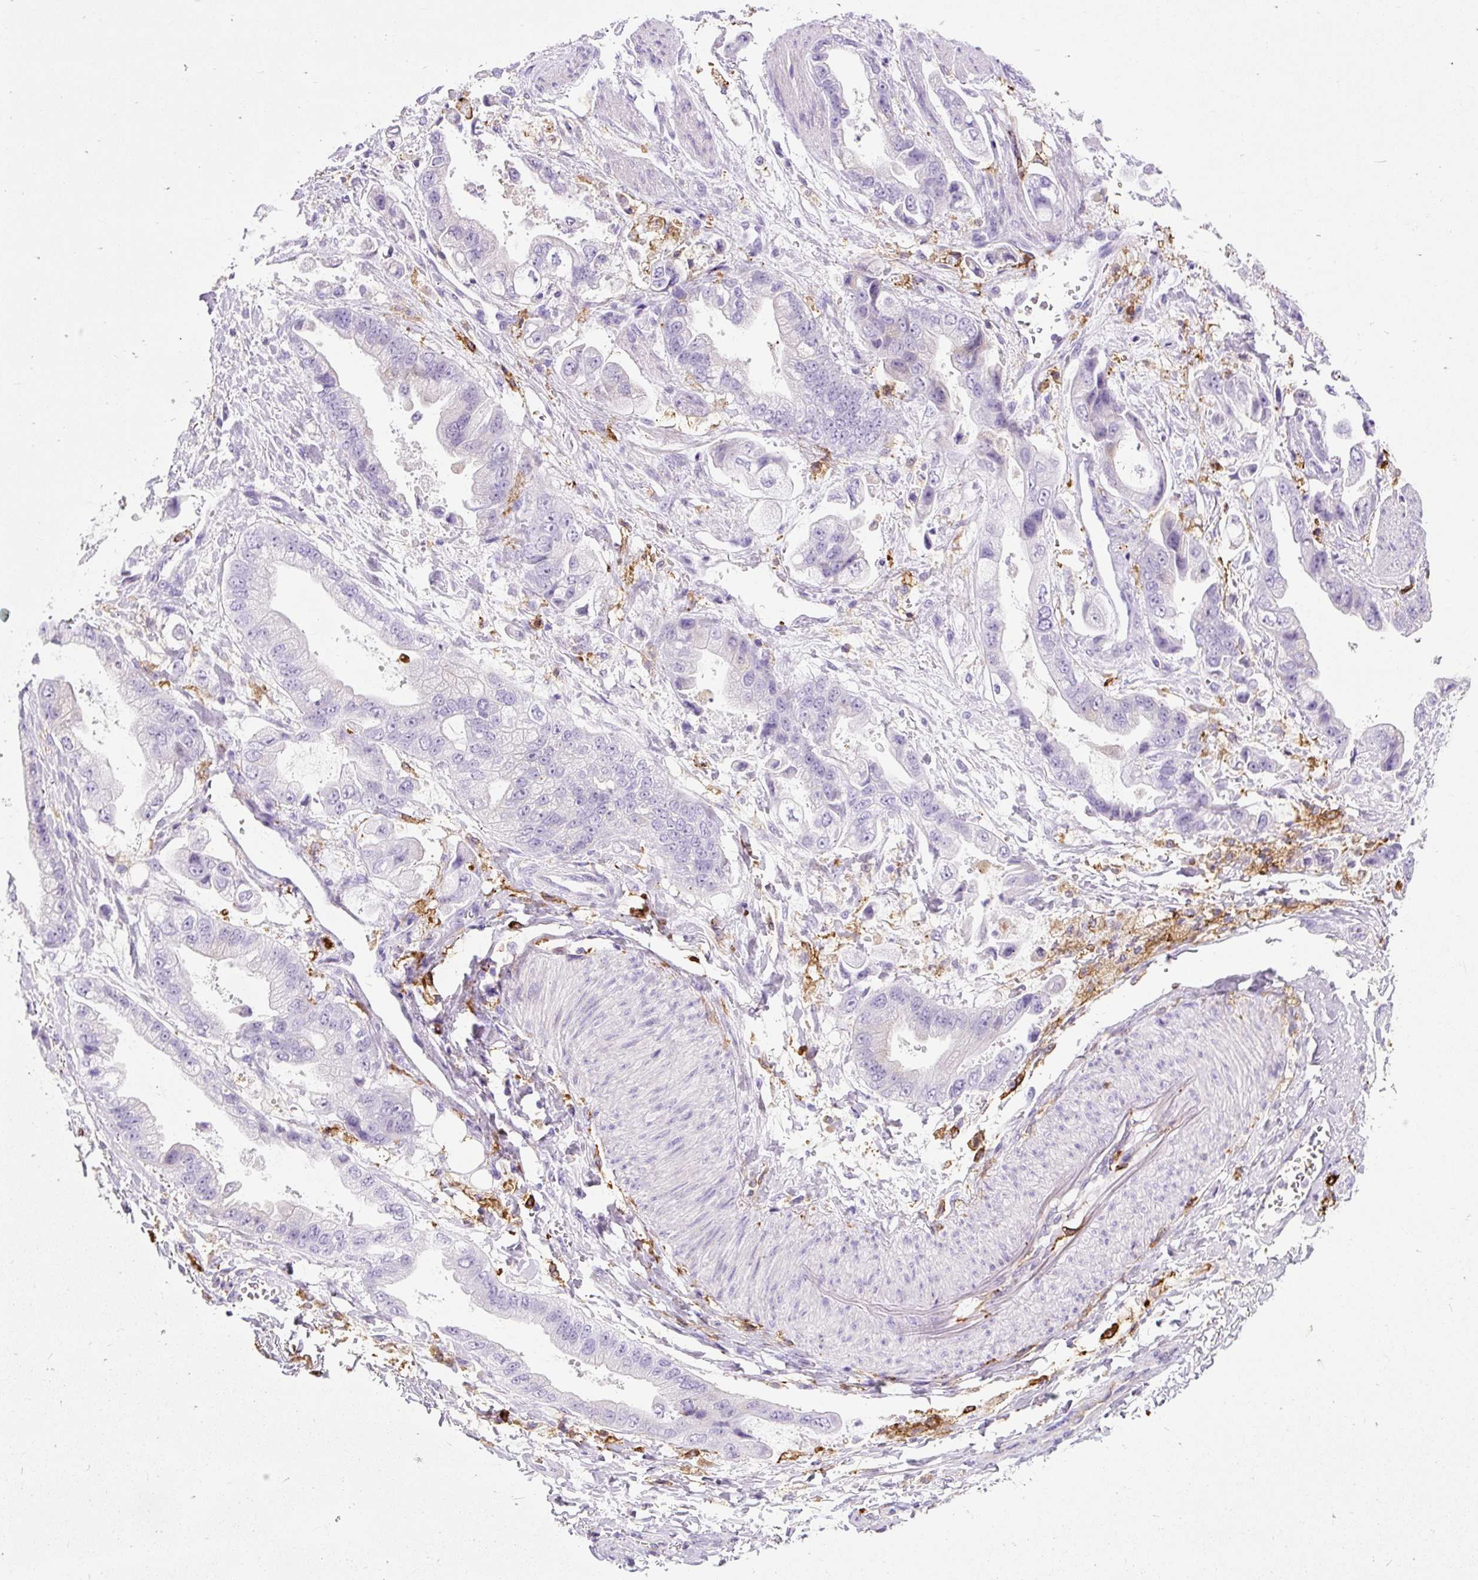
{"staining": {"intensity": "negative", "quantity": "none", "location": "none"}, "tissue": "stomach cancer", "cell_type": "Tumor cells", "image_type": "cancer", "snomed": [{"axis": "morphology", "description": "Adenocarcinoma, NOS"}, {"axis": "topography", "description": "Stomach"}], "caption": "Human adenocarcinoma (stomach) stained for a protein using immunohistochemistry (IHC) displays no expression in tumor cells.", "gene": "HLA-DRA", "patient": {"sex": "male", "age": 62}}